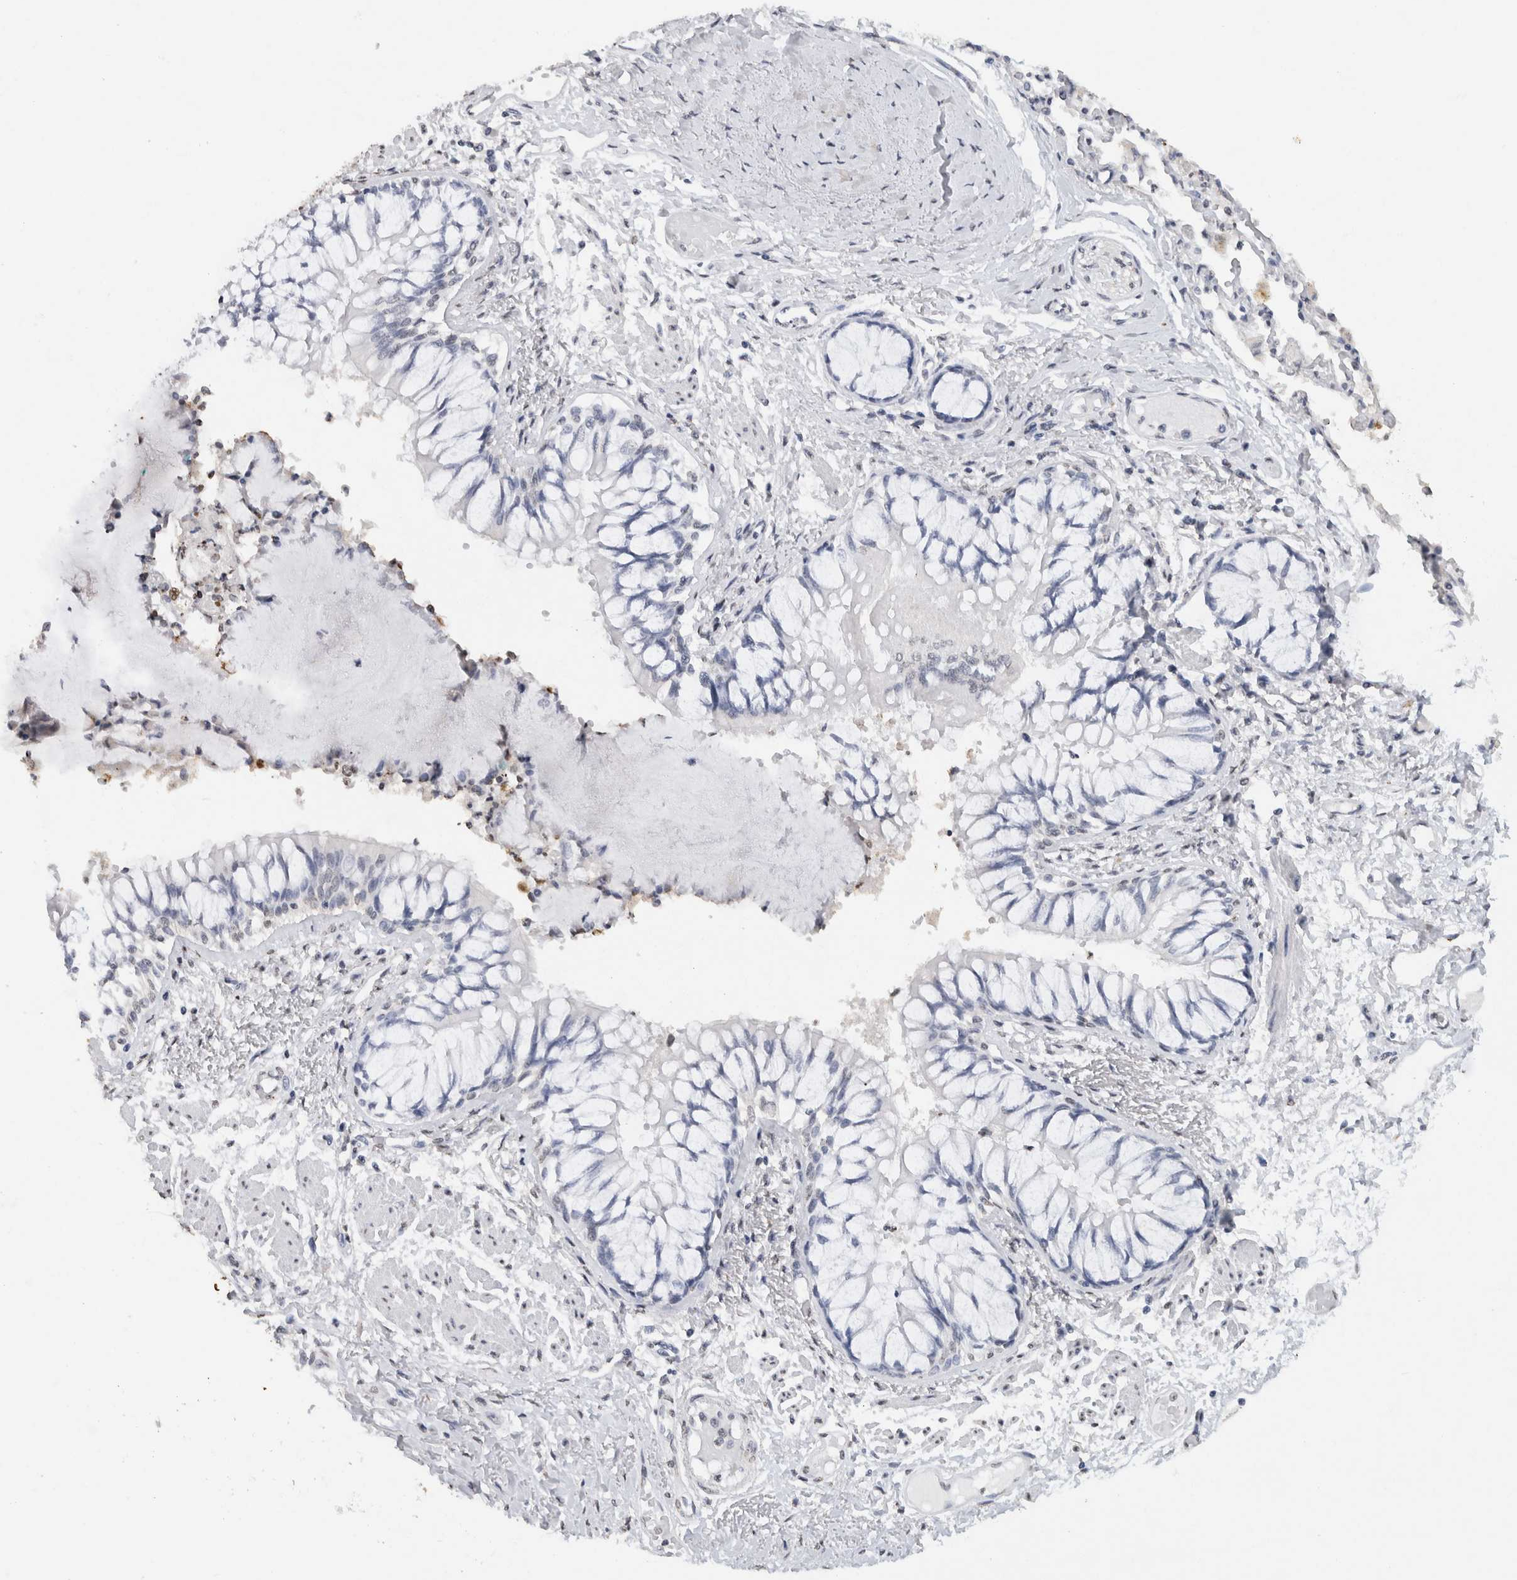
{"staining": {"intensity": "negative", "quantity": "none", "location": "none"}, "tissue": "bronchus", "cell_type": "Respiratory epithelial cells", "image_type": "normal", "snomed": [{"axis": "morphology", "description": "Normal tissue, NOS"}, {"axis": "topography", "description": "Cartilage tissue"}, {"axis": "topography", "description": "Bronchus"}, {"axis": "topography", "description": "Lung"}], "caption": "Respiratory epithelial cells are negative for brown protein staining in normal bronchus. Brightfield microscopy of immunohistochemistry stained with DAB (brown) and hematoxylin (blue), captured at high magnification.", "gene": "CNTN1", "patient": {"sex": "male", "age": 64}}